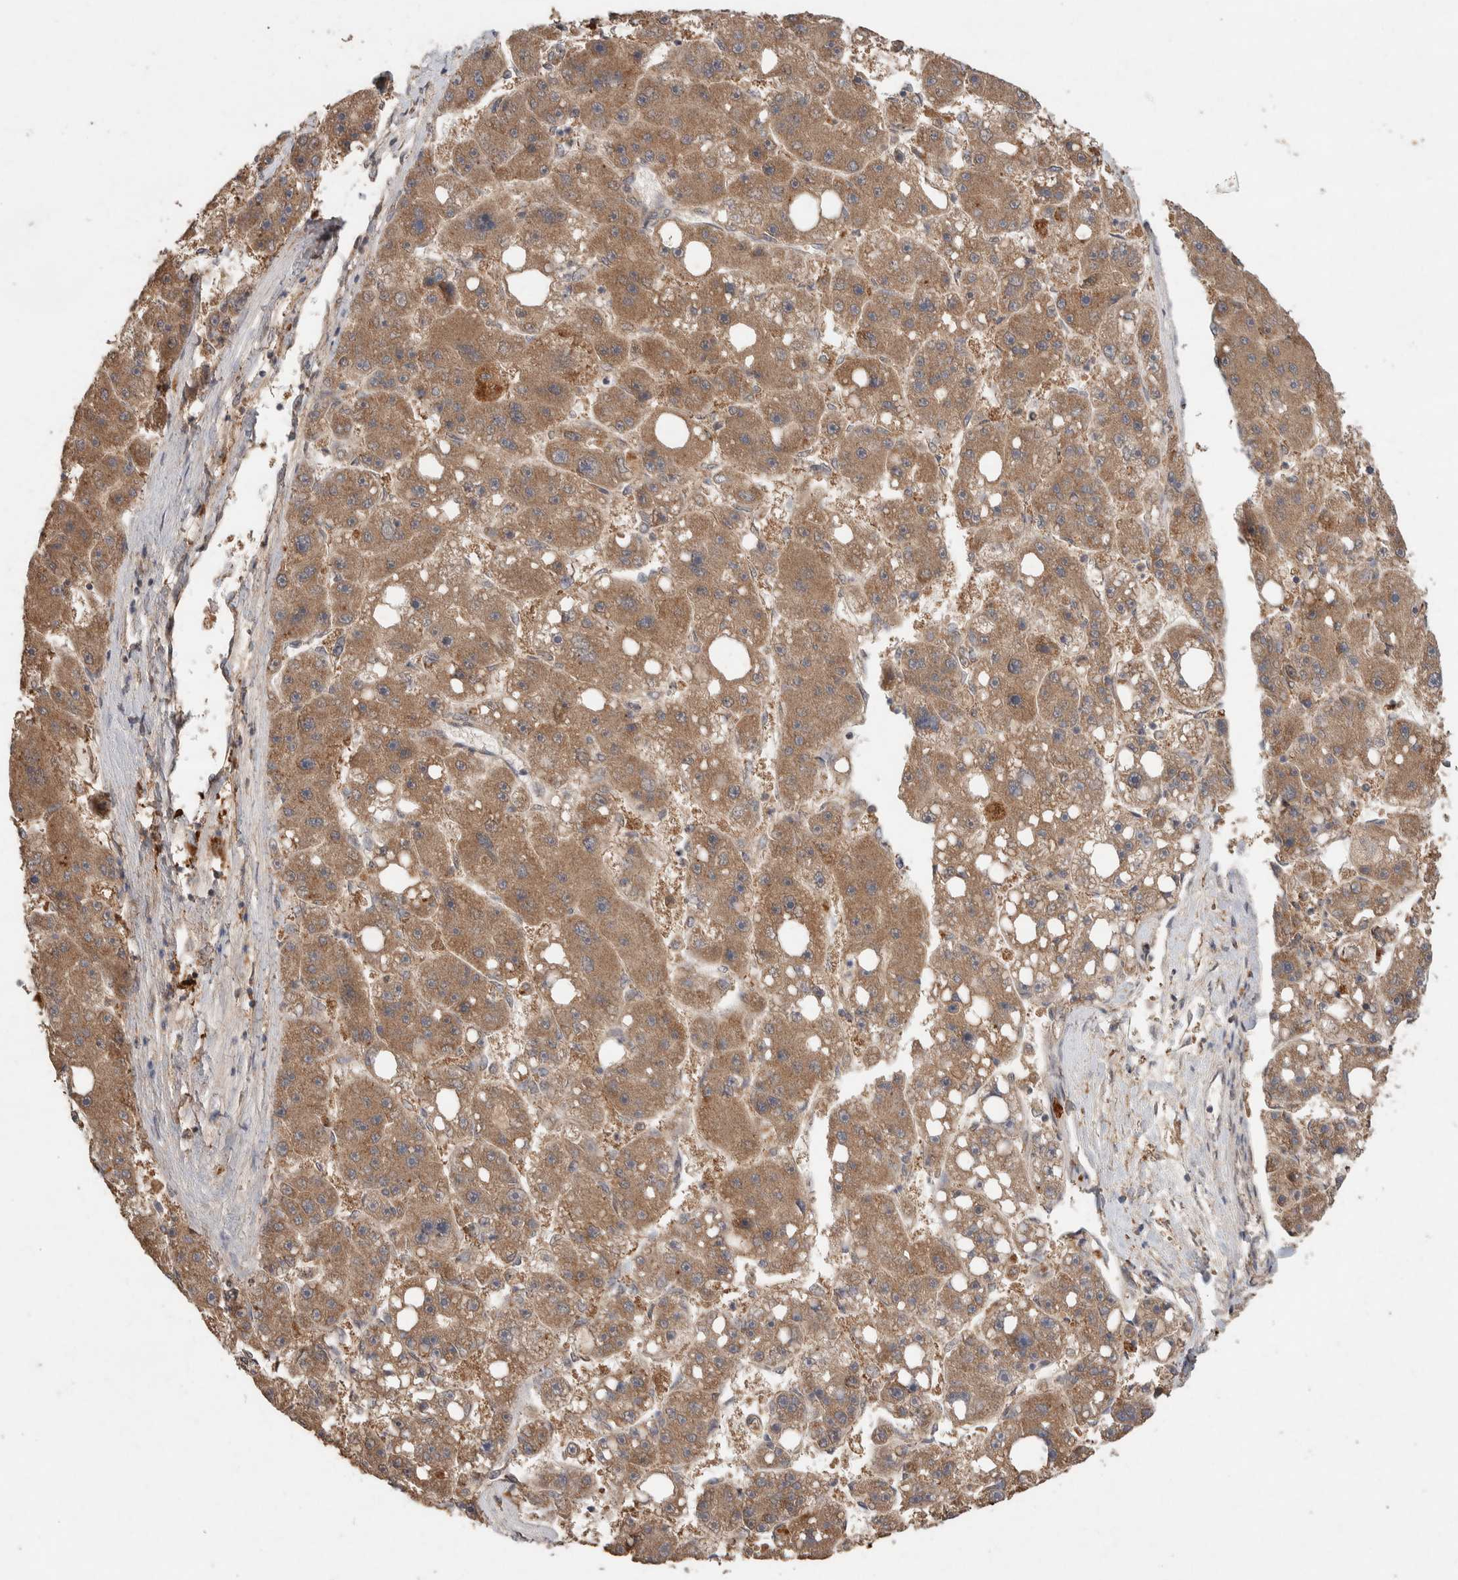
{"staining": {"intensity": "moderate", "quantity": ">75%", "location": "cytoplasmic/membranous"}, "tissue": "liver cancer", "cell_type": "Tumor cells", "image_type": "cancer", "snomed": [{"axis": "morphology", "description": "Carcinoma, Hepatocellular, NOS"}, {"axis": "topography", "description": "Liver"}], "caption": "IHC staining of liver cancer, which exhibits medium levels of moderate cytoplasmic/membranous expression in about >75% of tumor cells indicating moderate cytoplasmic/membranous protein positivity. The staining was performed using DAB (3,3'-diaminobenzidine) (brown) for protein detection and nuclei were counterstained in hematoxylin (blue).", "gene": "KCNJ5", "patient": {"sex": "female", "age": 61}}